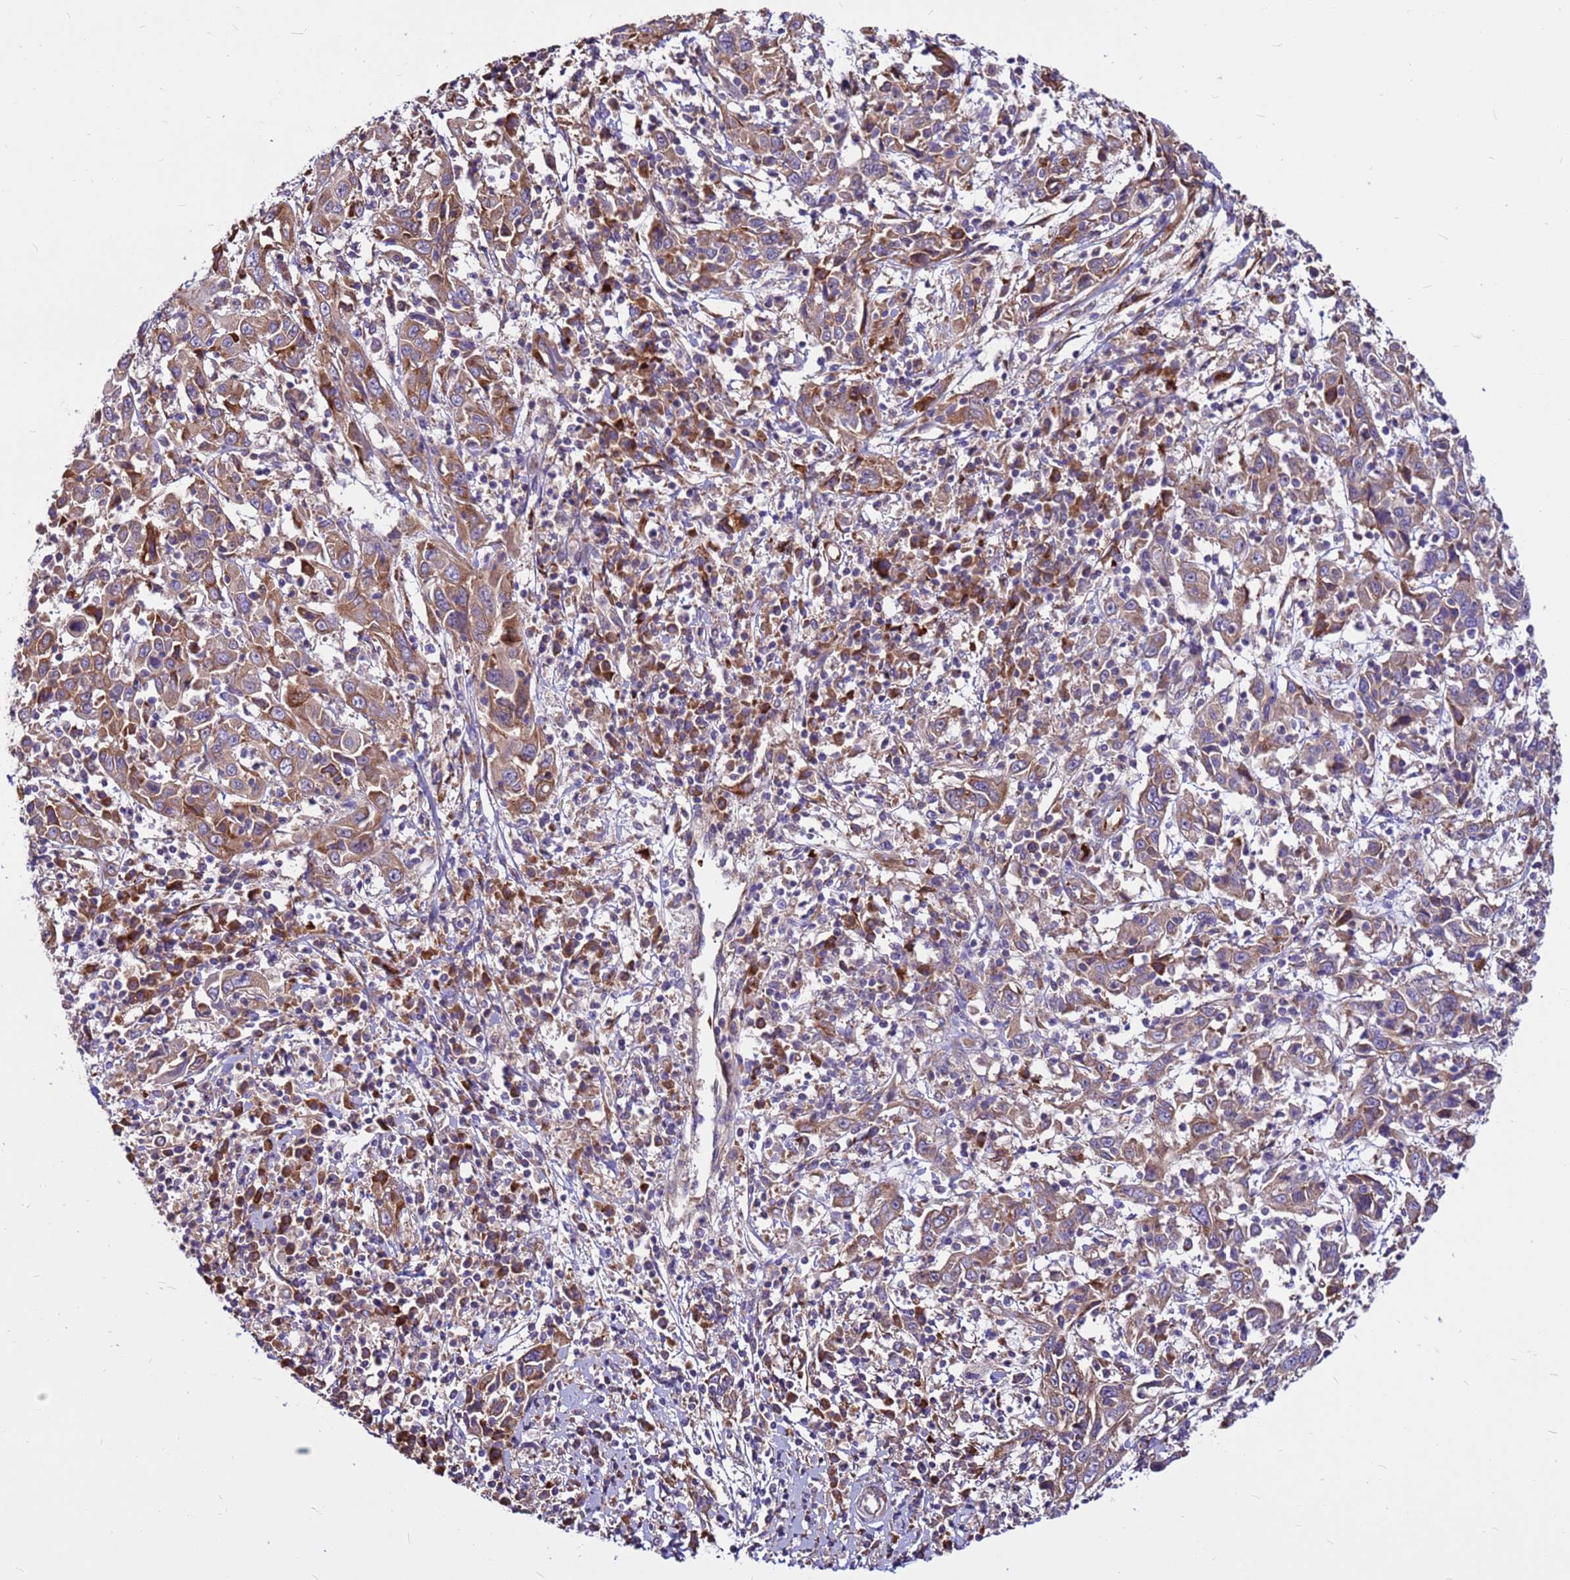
{"staining": {"intensity": "moderate", "quantity": "25%-75%", "location": "cytoplasmic/membranous"}, "tissue": "cervical cancer", "cell_type": "Tumor cells", "image_type": "cancer", "snomed": [{"axis": "morphology", "description": "Squamous cell carcinoma, NOS"}, {"axis": "topography", "description": "Cervix"}], "caption": "Immunohistochemical staining of human cervical squamous cell carcinoma shows medium levels of moderate cytoplasmic/membranous staining in about 25%-75% of tumor cells.", "gene": "ZNF669", "patient": {"sex": "female", "age": 46}}